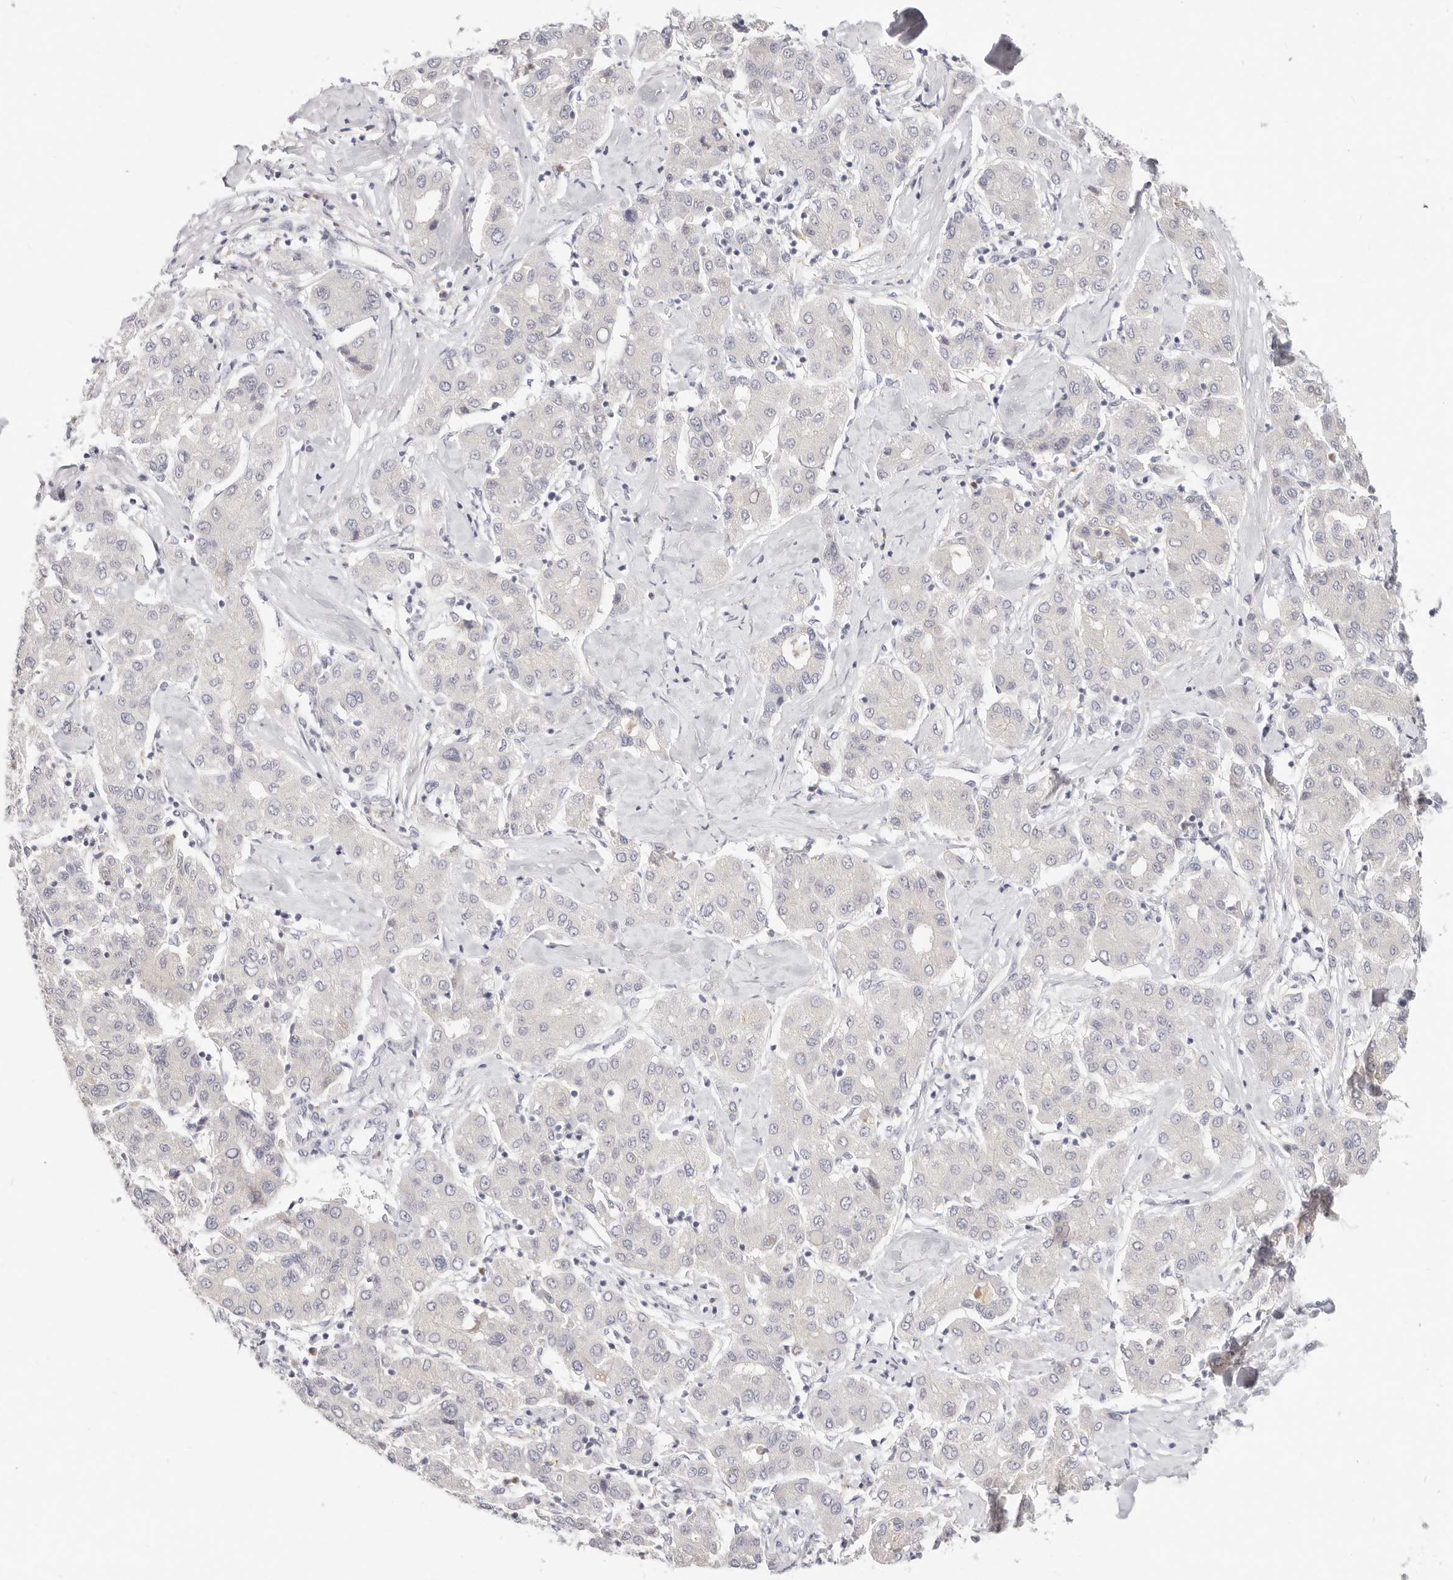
{"staining": {"intensity": "negative", "quantity": "none", "location": "none"}, "tissue": "liver cancer", "cell_type": "Tumor cells", "image_type": "cancer", "snomed": [{"axis": "morphology", "description": "Carcinoma, Hepatocellular, NOS"}, {"axis": "topography", "description": "Liver"}], "caption": "An image of liver cancer (hepatocellular carcinoma) stained for a protein shows no brown staining in tumor cells.", "gene": "ASCL1", "patient": {"sex": "male", "age": 65}}